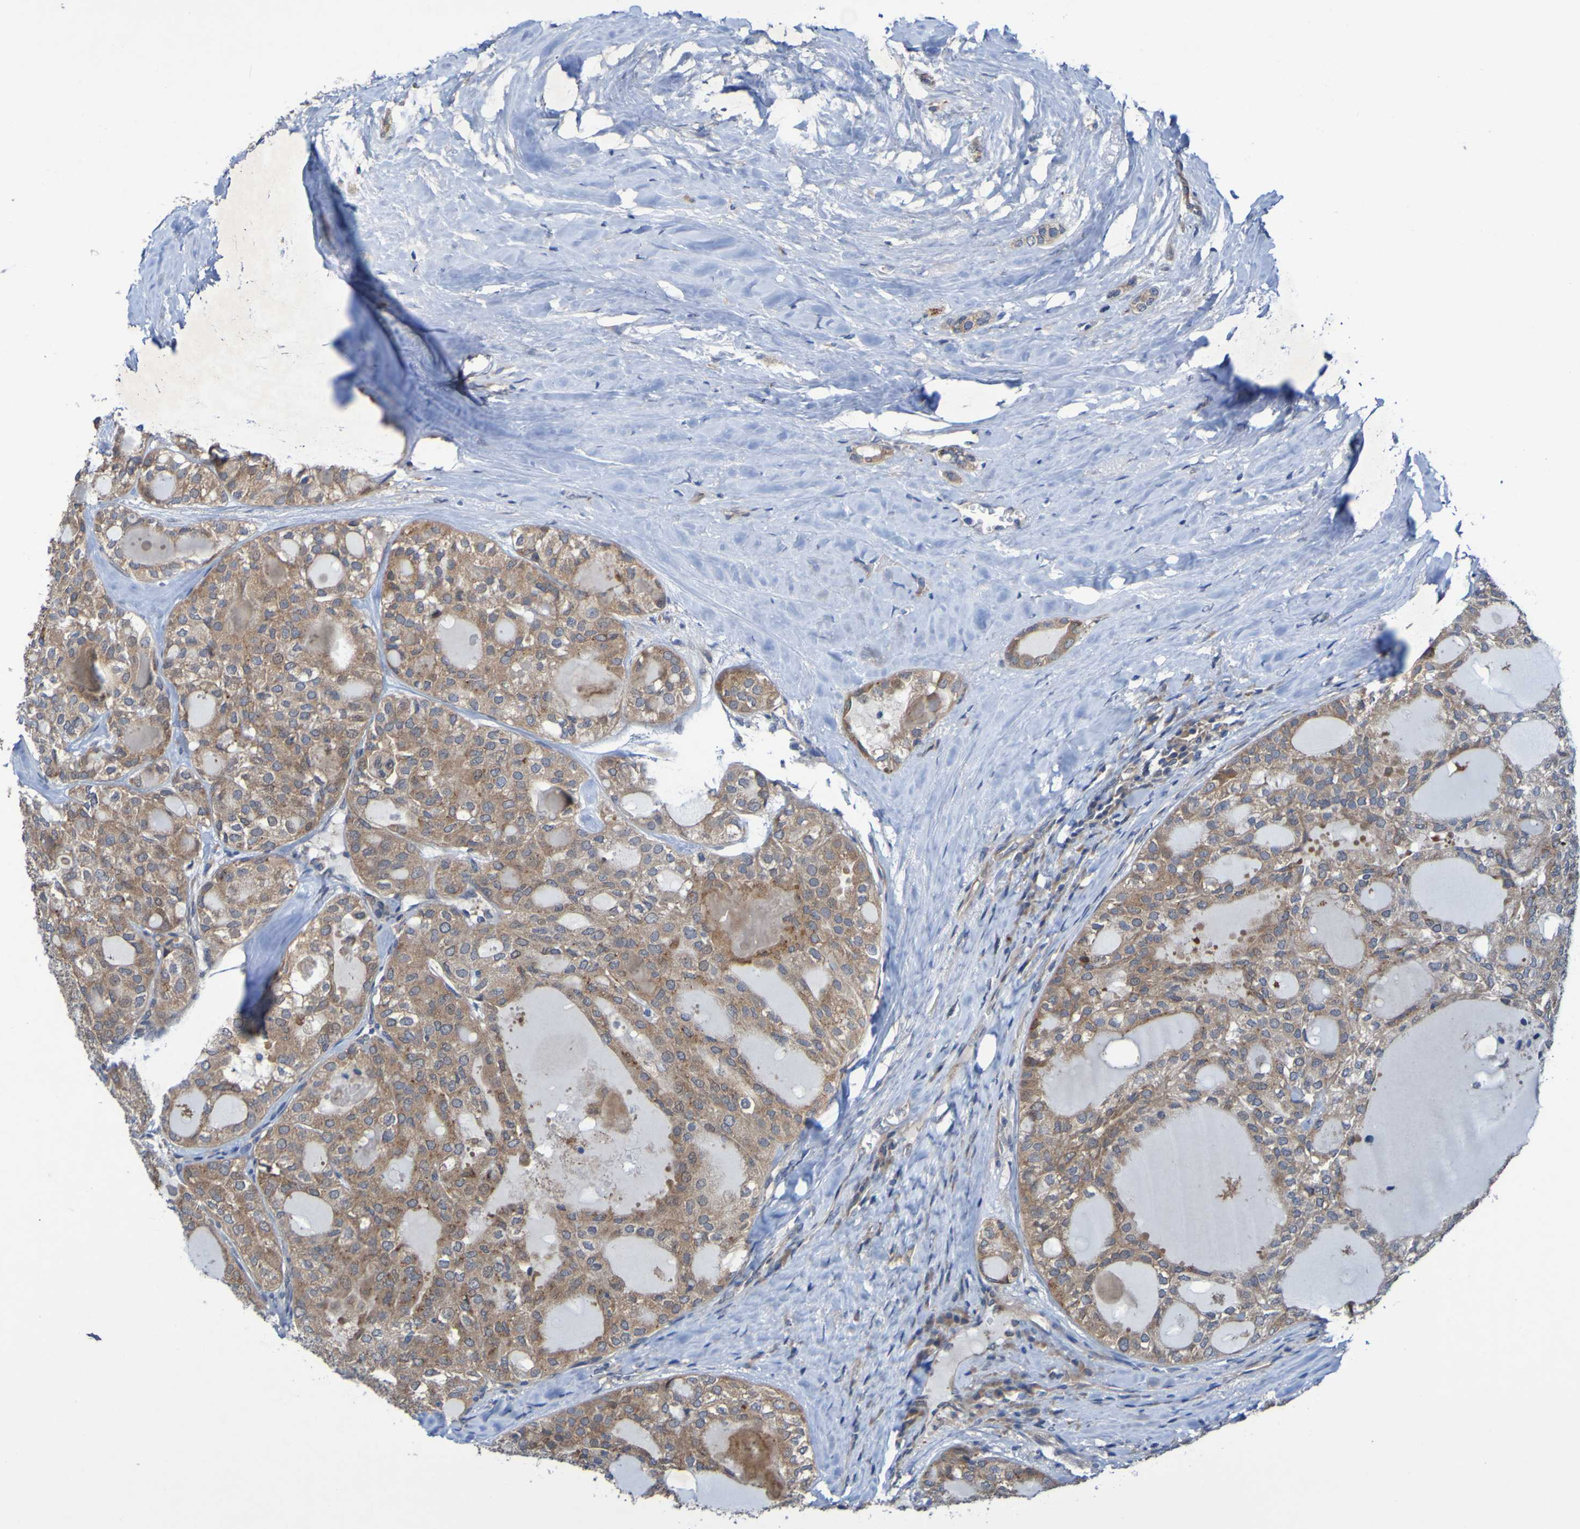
{"staining": {"intensity": "moderate", "quantity": ">75%", "location": "cytoplasmic/membranous"}, "tissue": "thyroid cancer", "cell_type": "Tumor cells", "image_type": "cancer", "snomed": [{"axis": "morphology", "description": "Follicular adenoma carcinoma, NOS"}, {"axis": "topography", "description": "Thyroid gland"}], "caption": "Approximately >75% of tumor cells in human thyroid cancer (follicular adenoma carcinoma) demonstrate moderate cytoplasmic/membranous protein staining as visualized by brown immunohistochemical staining.", "gene": "SDK1", "patient": {"sex": "male", "age": 75}}